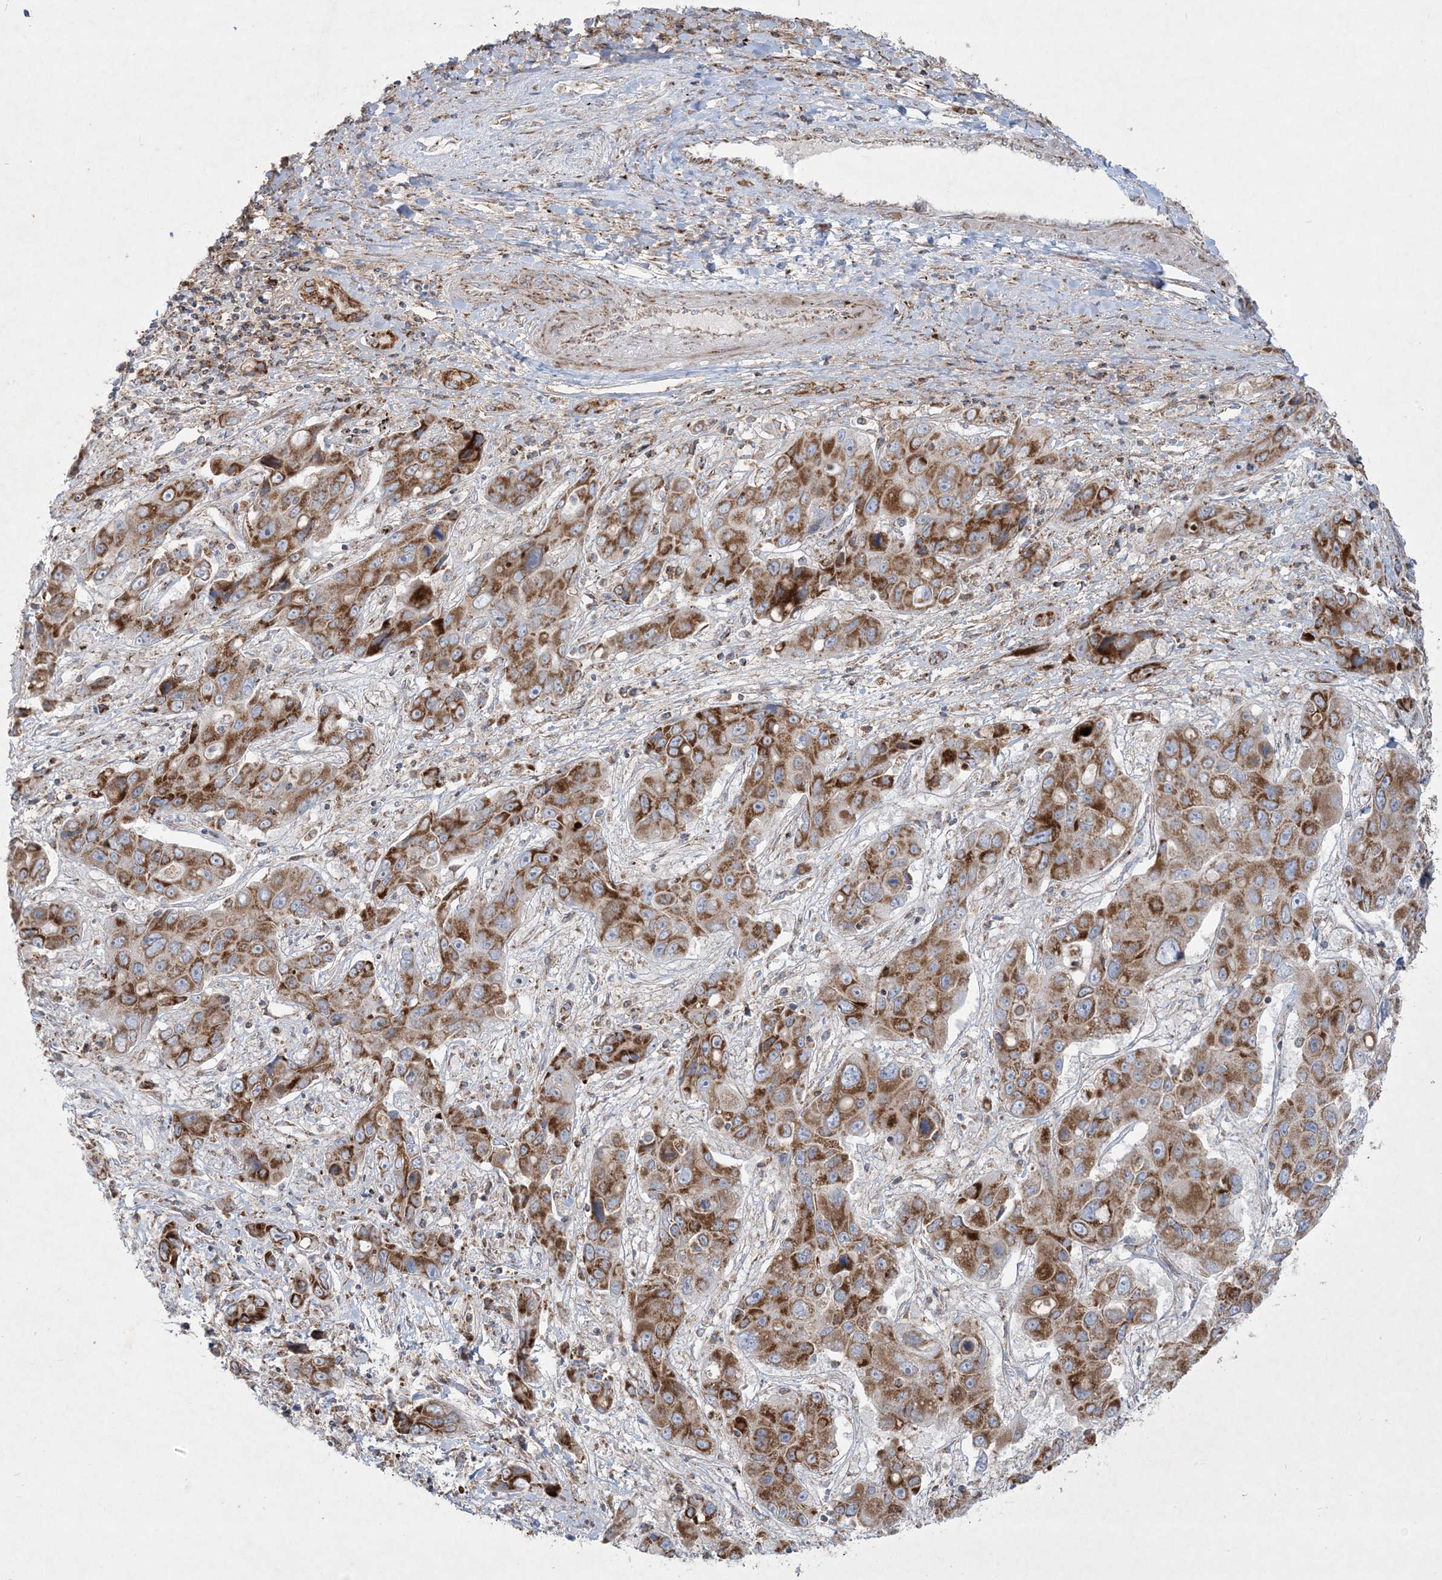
{"staining": {"intensity": "moderate", "quantity": ">75%", "location": "cytoplasmic/membranous"}, "tissue": "liver cancer", "cell_type": "Tumor cells", "image_type": "cancer", "snomed": [{"axis": "morphology", "description": "Cholangiocarcinoma"}, {"axis": "topography", "description": "Liver"}], "caption": "Human cholangiocarcinoma (liver) stained for a protein (brown) reveals moderate cytoplasmic/membranous positive staining in approximately >75% of tumor cells.", "gene": "BEND4", "patient": {"sex": "male", "age": 67}}